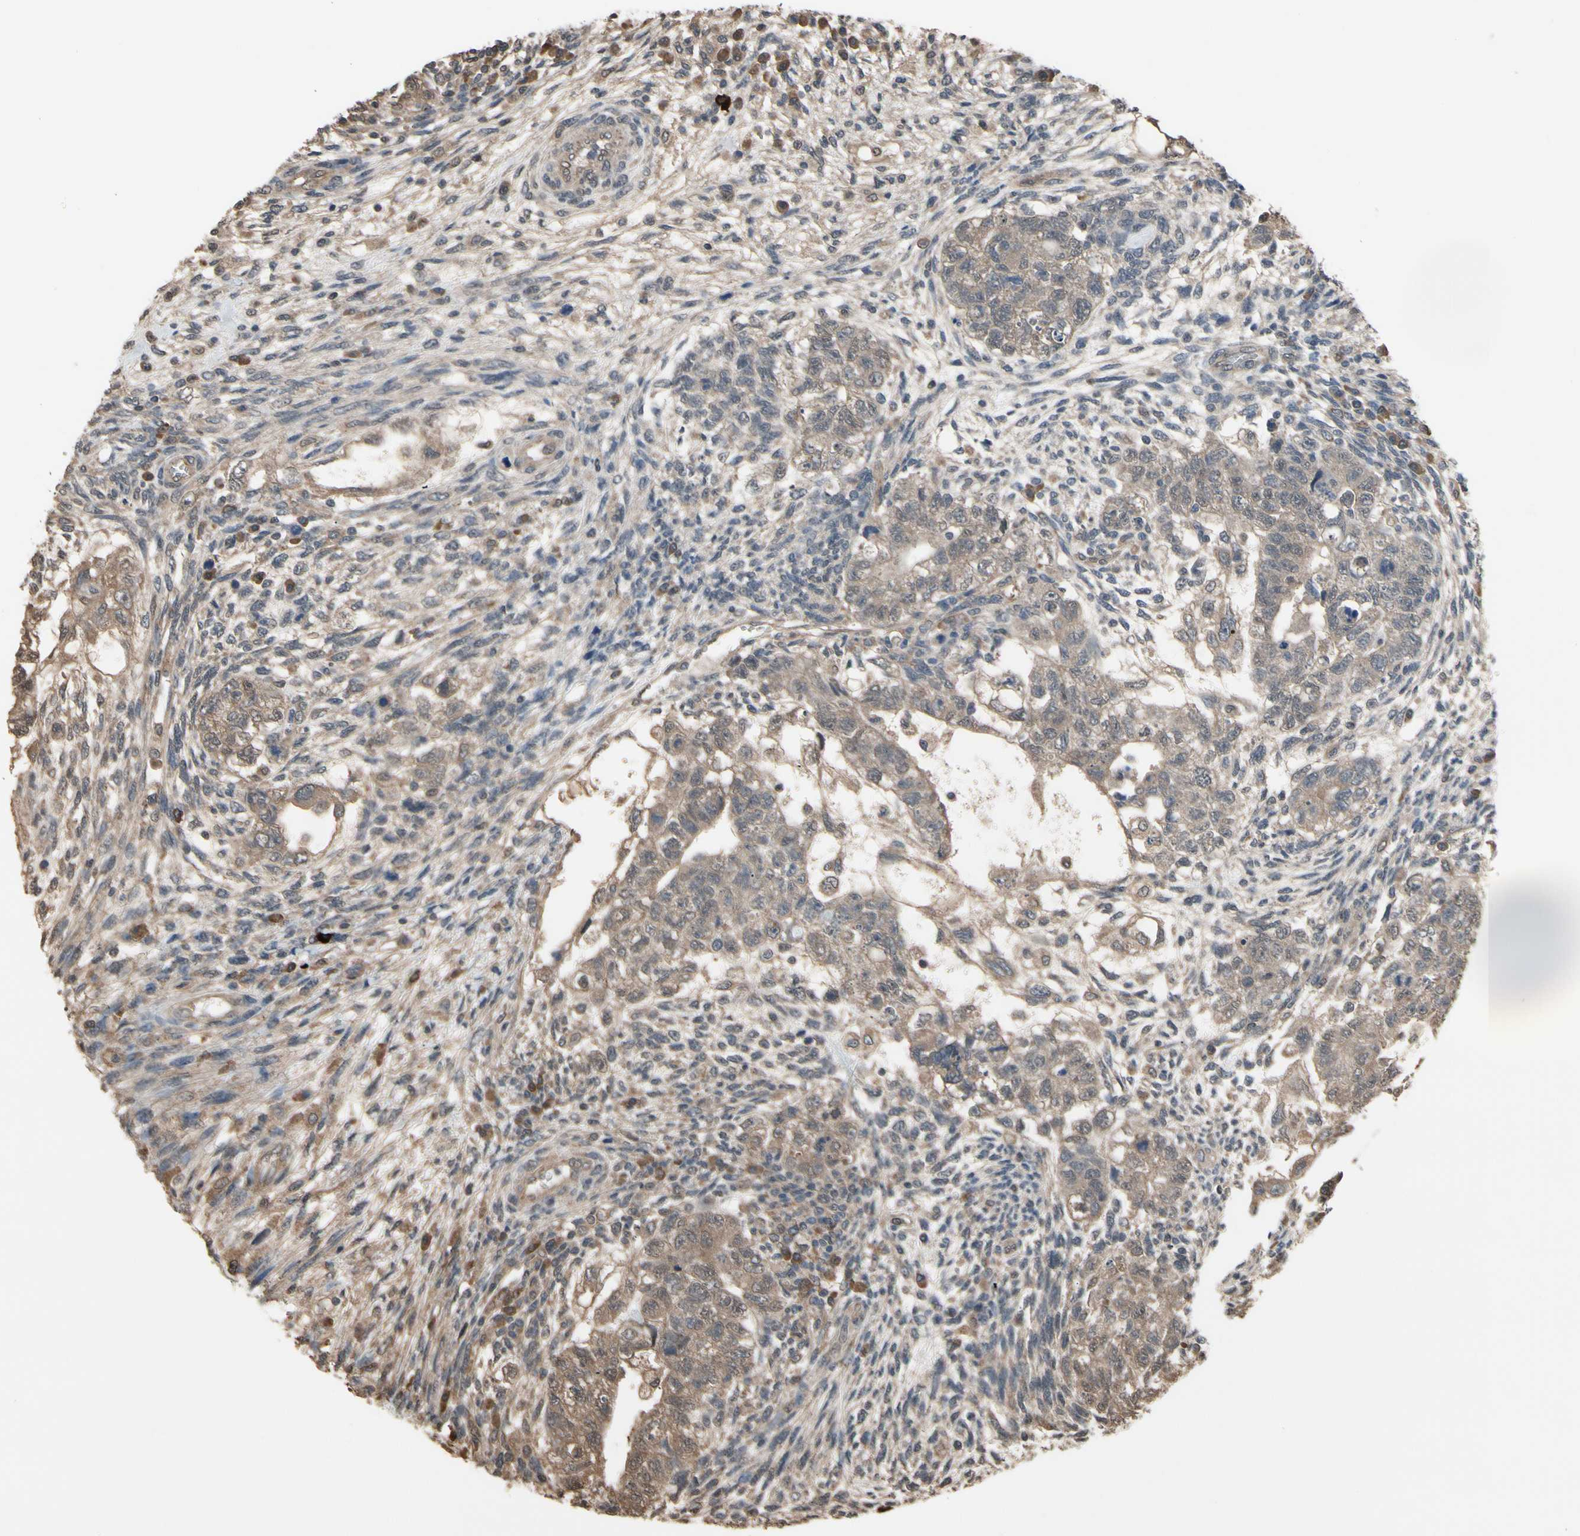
{"staining": {"intensity": "moderate", "quantity": ">75%", "location": "cytoplasmic/membranous"}, "tissue": "testis cancer", "cell_type": "Tumor cells", "image_type": "cancer", "snomed": [{"axis": "morphology", "description": "Normal tissue, NOS"}, {"axis": "morphology", "description": "Carcinoma, Embryonal, NOS"}, {"axis": "topography", "description": "Testis"}], "caption": "DAB immunohistochemical staining of embryonal carcinoma (testis) shows moderate cytoplasmic/membranous protein staining in about >75% of tumor cells.", "gene": "PNPLA7", "patient": {"sex": "male", "age": 36}}